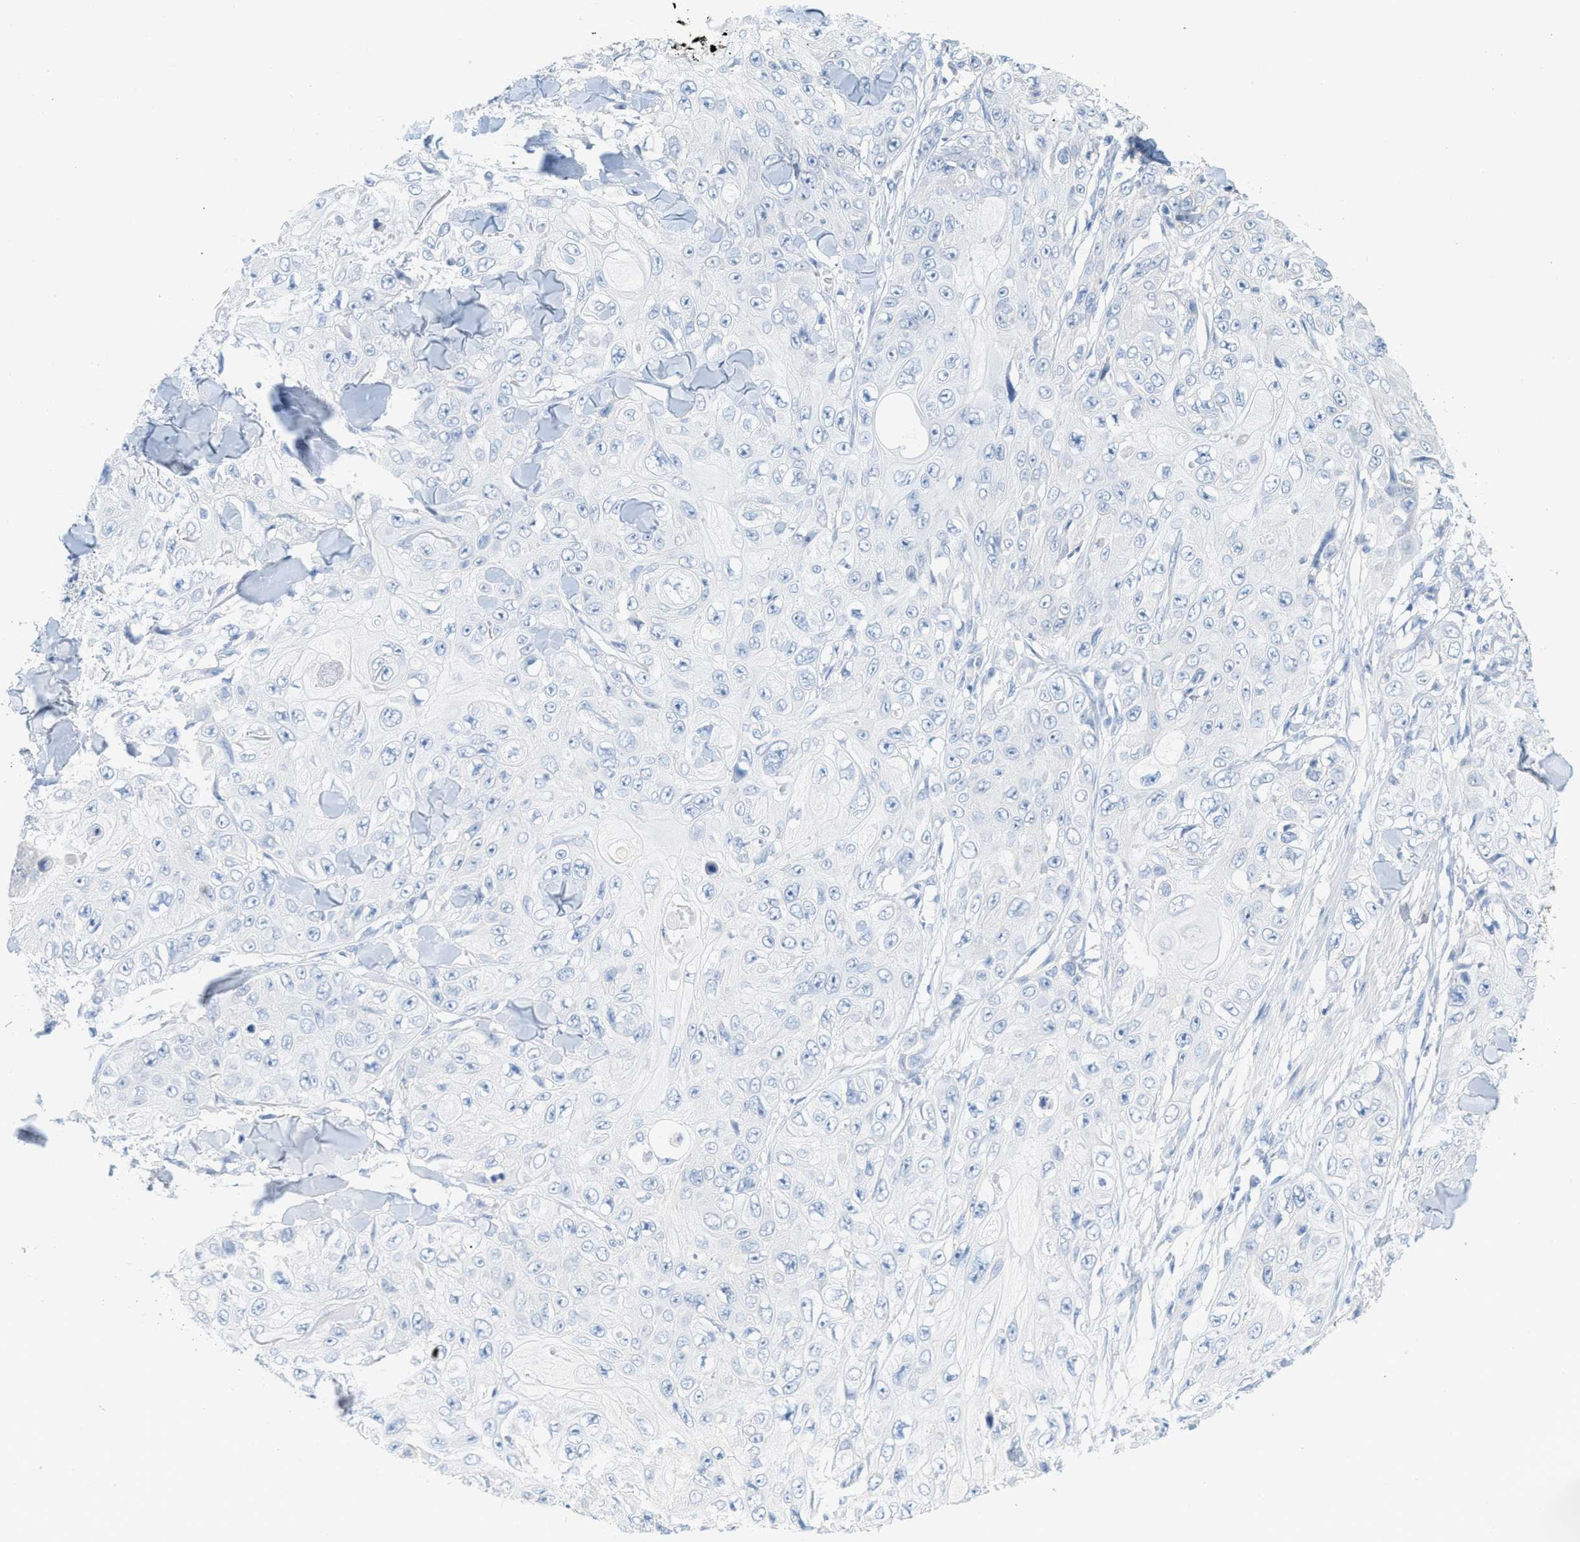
{"staining": {"intensity": "negative", "quantity": "none", "location": "none"}, "tissue": "skin cancer", "cell_type": "Tumor cells", "image_type": "cancer", "snomed": [{"axis": "morphology", "description": "Squamous cell carcinoma, NOS"}, {"axis": "topography", "description": "Skin"}], "caption": "A histopathology image of human skin squamous cell carcinoma is negative for staining in tumor cells.", "gene": "PAPPA", "patient": {"sex": "male", "age": 86}}